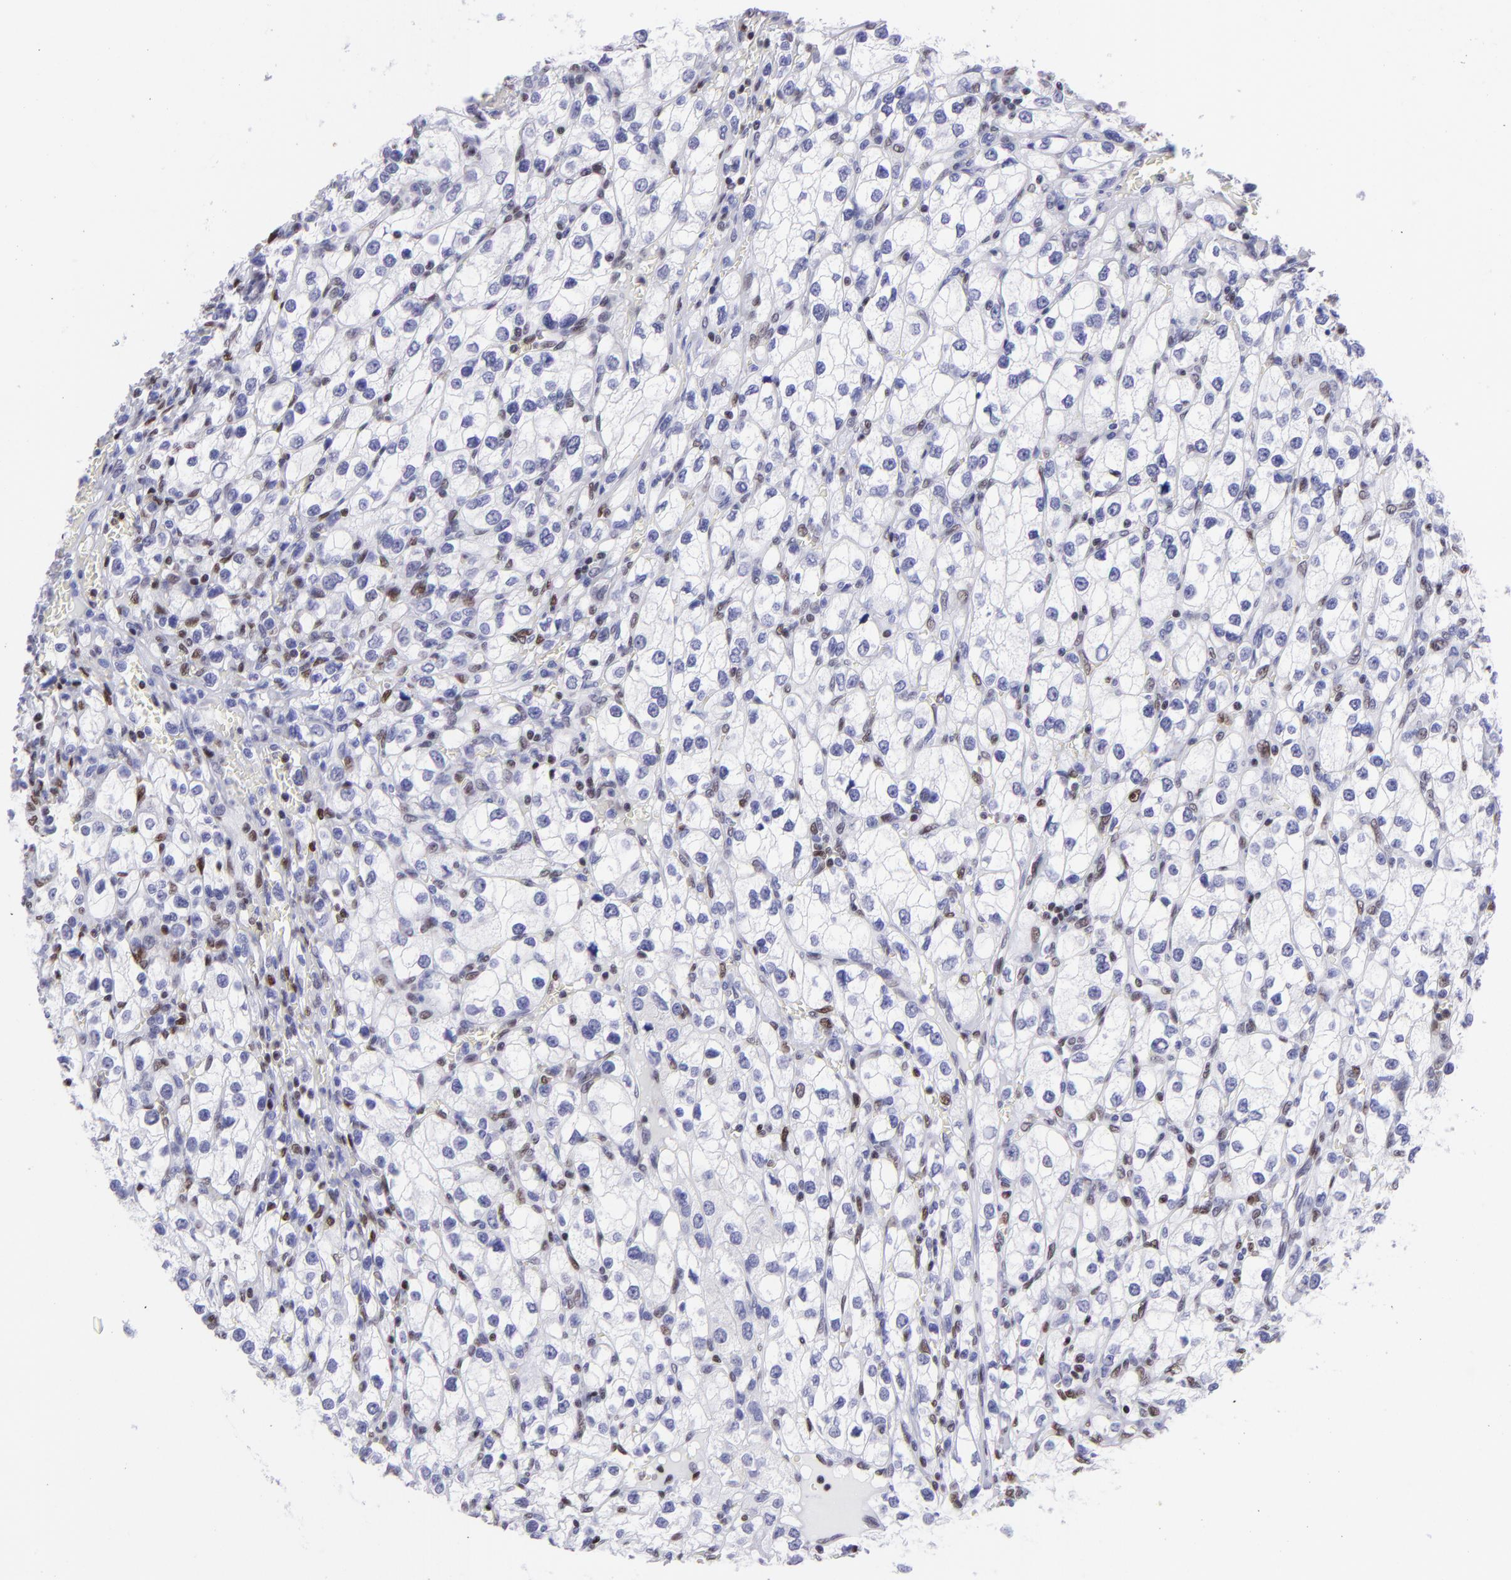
{"staining": {"intensity": "negative", "quantity": "none", "location": "none"}, "tissue": "renal cancer", "cell_type": "Tumor cells", "image_type": "cancer", "snomed": [{"axis": "morphology", "description": "Adenocarcinoma, NOS"}, {"axis": "topography", "description": "Kidney"}], "caption": "IHC of renal cancer displays no positivity in tumor cells.", "gene": "ETS1", "patient": {"sex": "female", "age": 62}}